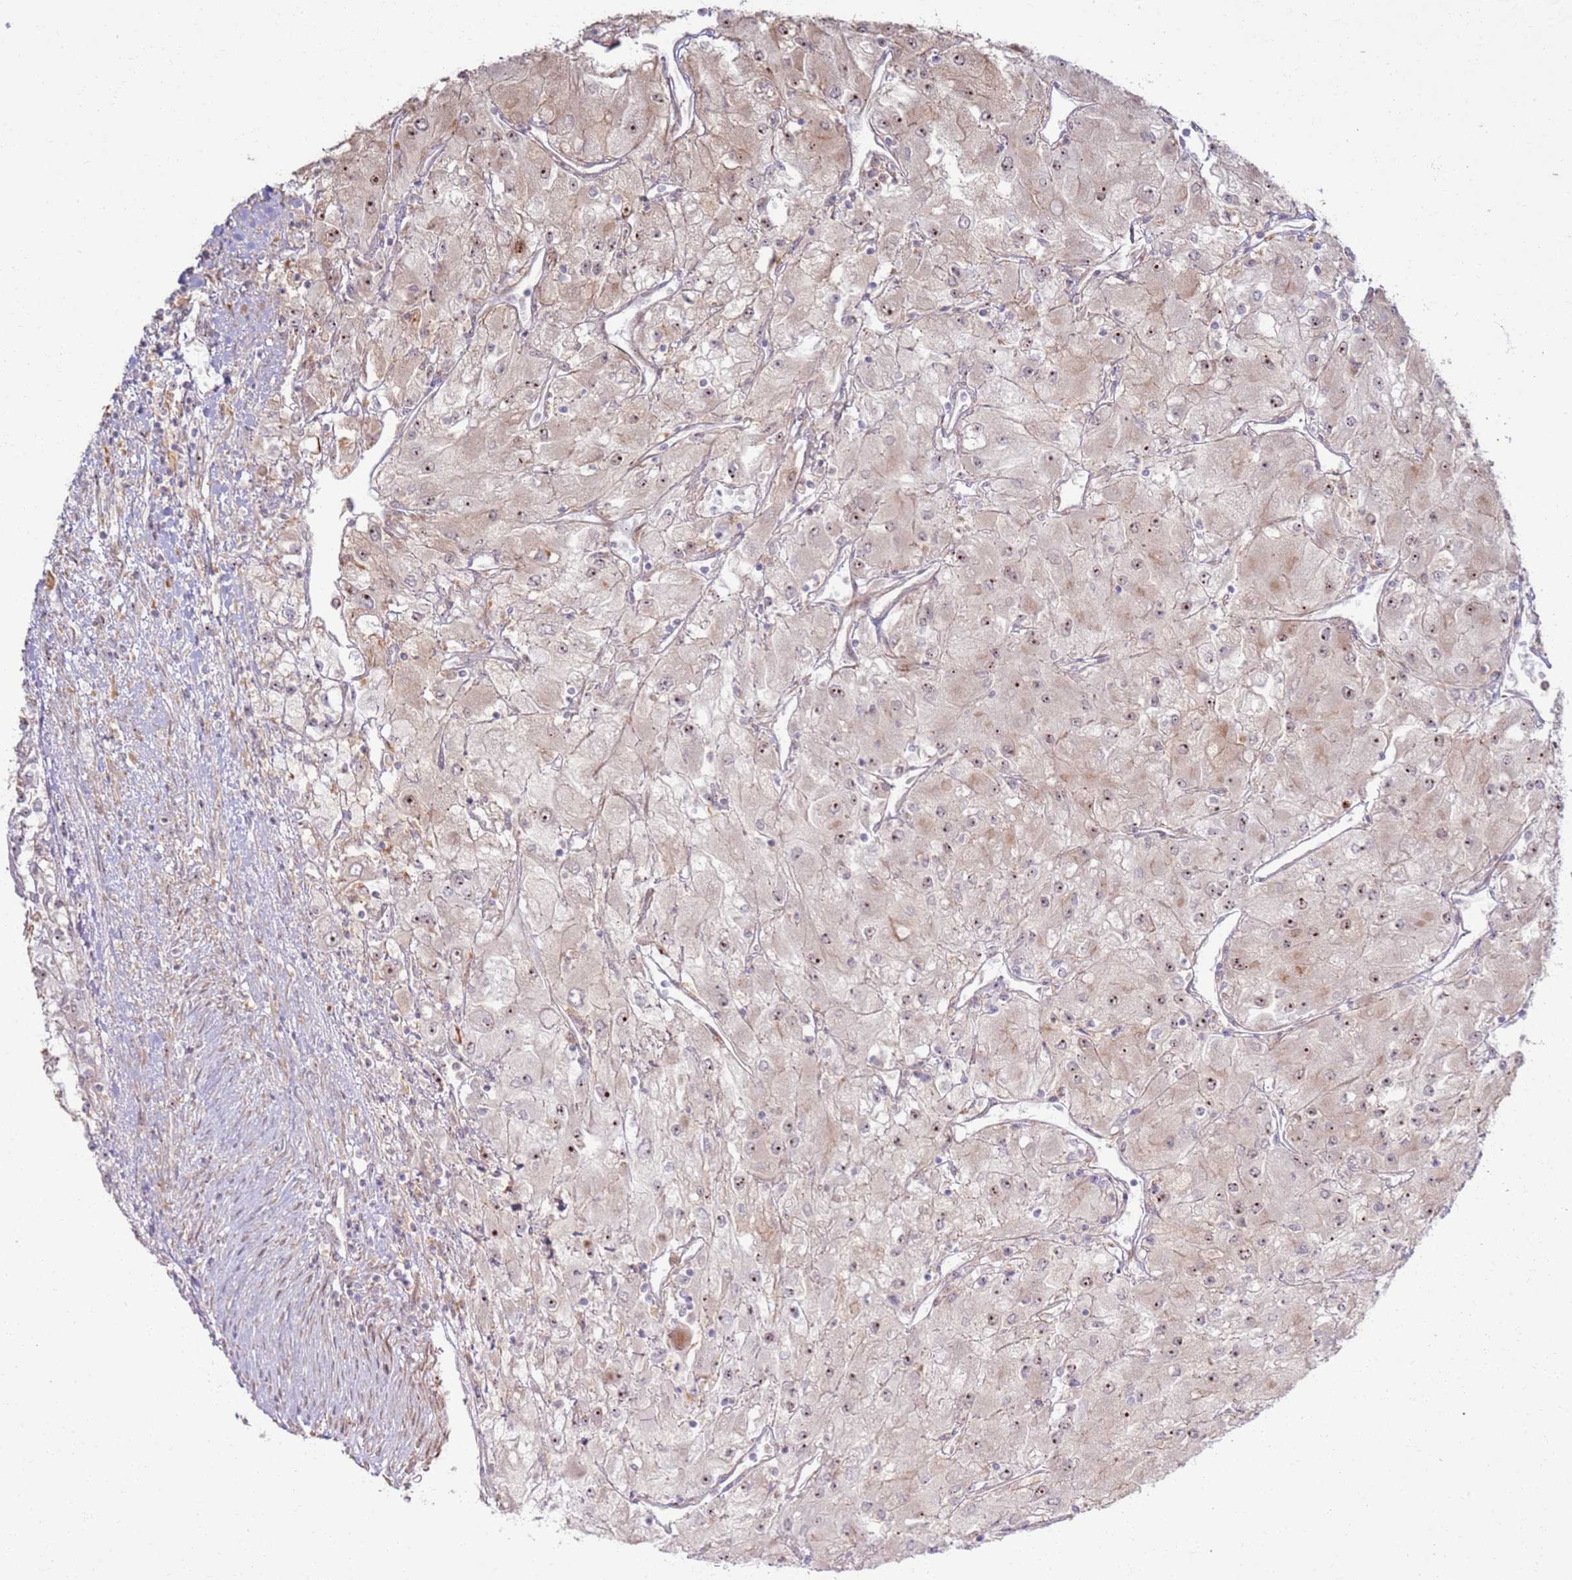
{"staining": {"intensity": "moderate", "quantity": "25%-75%", "location": "nuclear"}, "tissue": "renal cancer", "cell_type": "Tumor cells", "image_type": "cancer", "snomed": [{"axis": "morphology", "description": "Adenocarcinoma, NOS"}, {"axis": "topography", "description": "Kidney"}], "caption": "Protein expression analysis of human renal adenocarcinoma reveals moderate nuclear expression in about 25%-75% of tumor cells.", "gene": "CNPY1", "patient": {"sex": "male", "age": 80}}